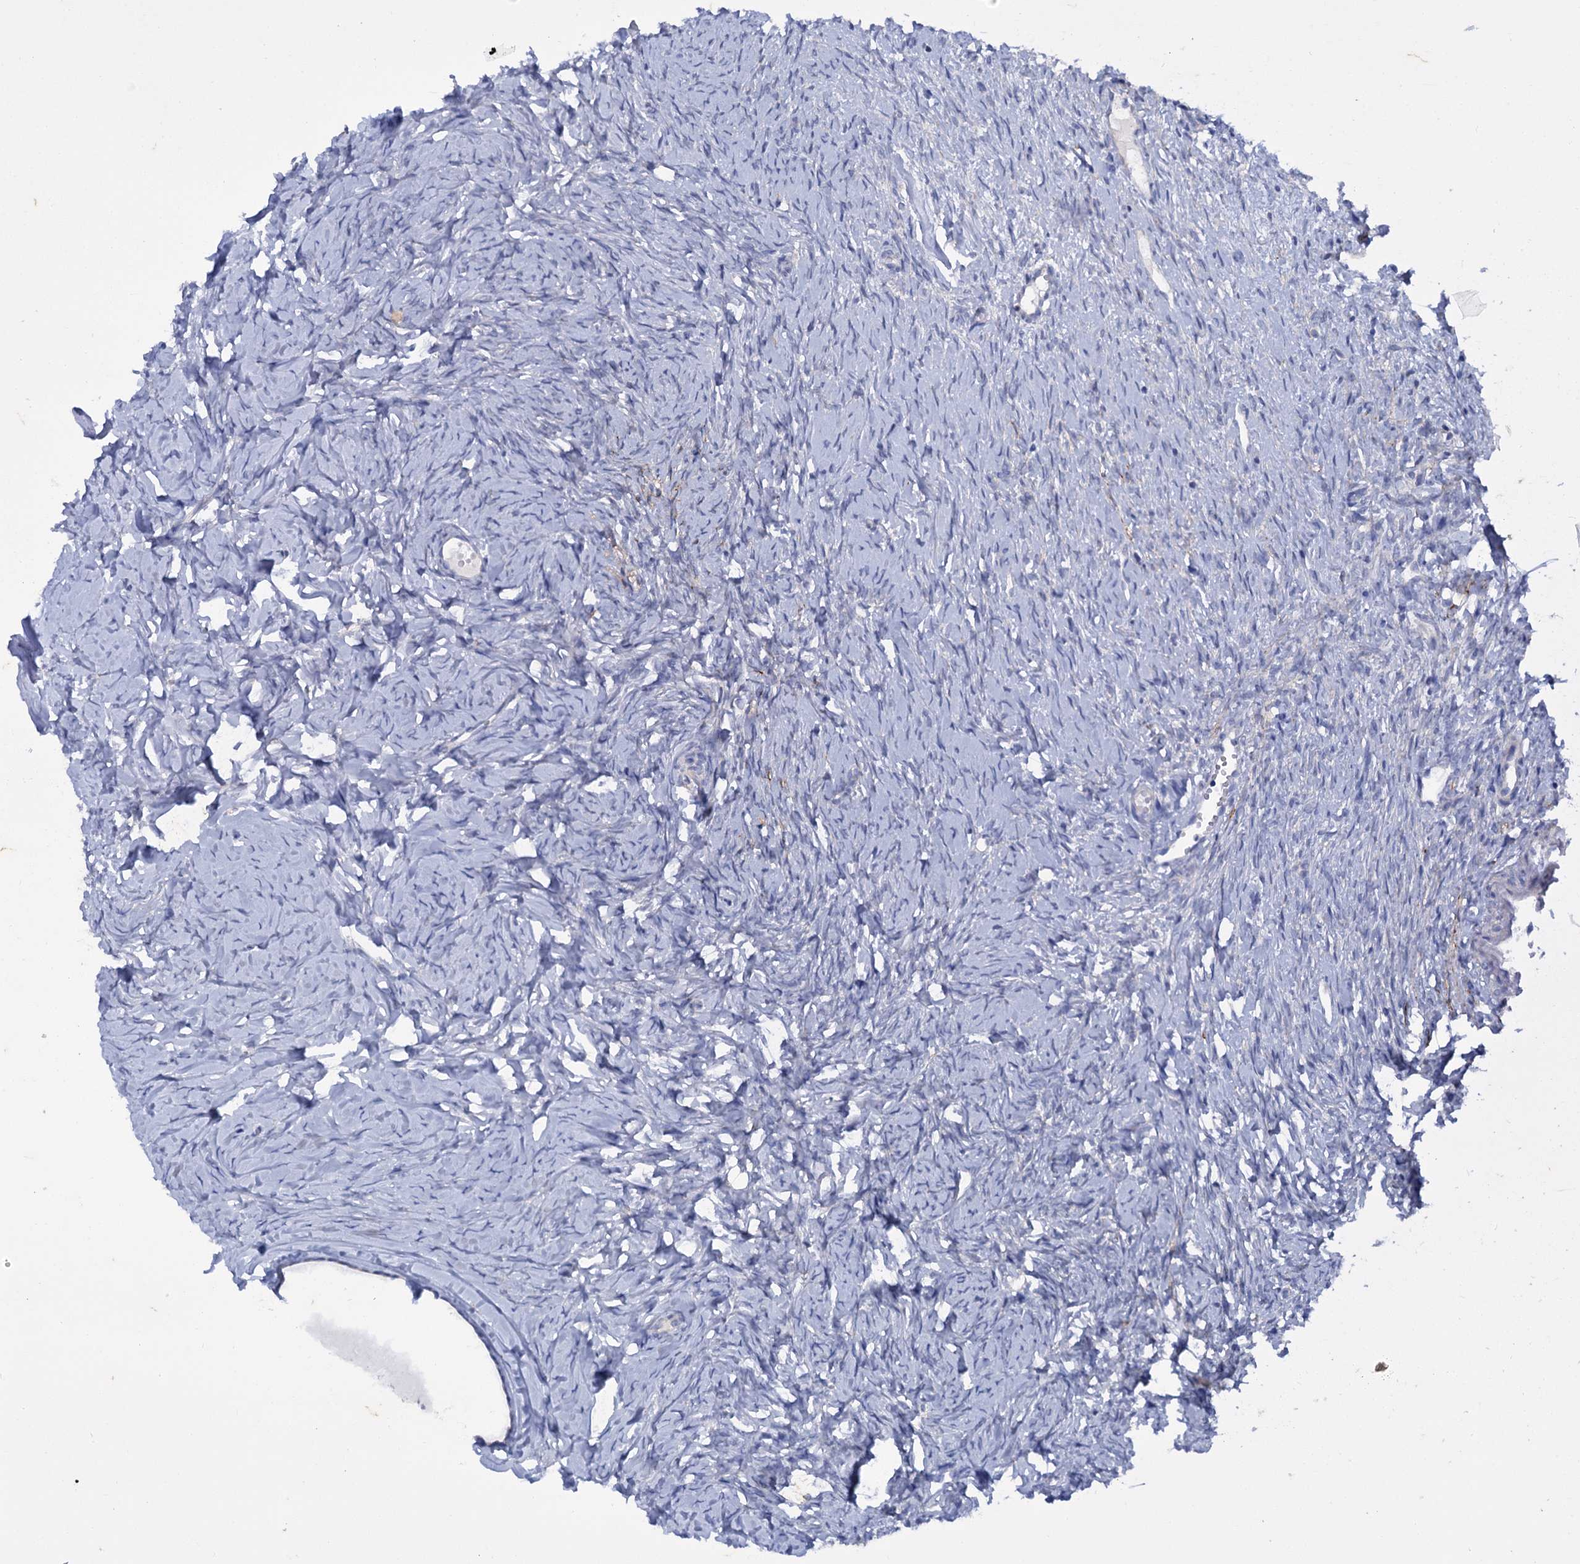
{"staining": {"intensity": "negative", "quantity": "none", "location": "none"}, "tissue": "ovary", "cell_type": "Ovarian stroma cells", "image_type": "normal", "snomed": [{"axis": "morphology", "description": "Normal tissue, NOS"}, {"axis": "topography", "description": "Ovary"}], "caption": "Immunohistochemistry of normal ovary displays no staining in ovarian stroma cells.", "gene": "MID1IP1", "patient": {"sex": "female", "age": 51}}